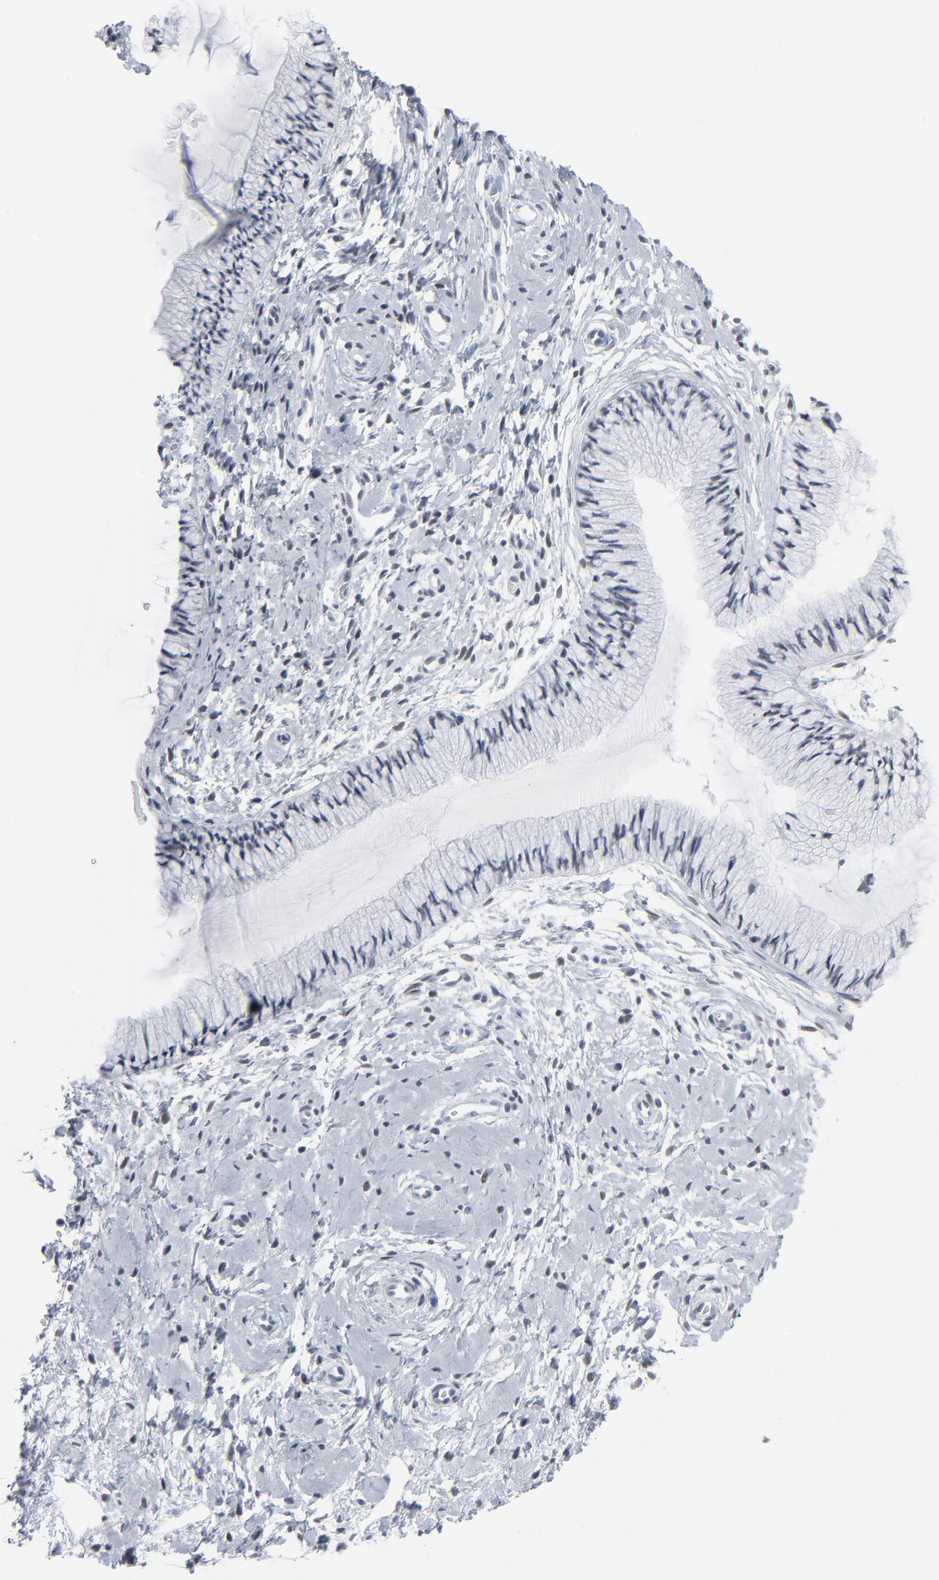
{"staining": {"intensity": "weak", "quantity": ">75%", "location": "nuclear"}, "tissue": "cervix", "cell_type": "Glandular cells", "image_type": "normal", "snomed": [{"axis": "morphology", "description": "Normal tissue, NOS"}, {"axis": "topography", "description": "Cervix"}], "caption": "Glandular cells display weak nuclear staining in about >75% of cells in unremarkable cervix.", "gene": "SIRT1", "patient": {"sex": "female", "age": 46}}